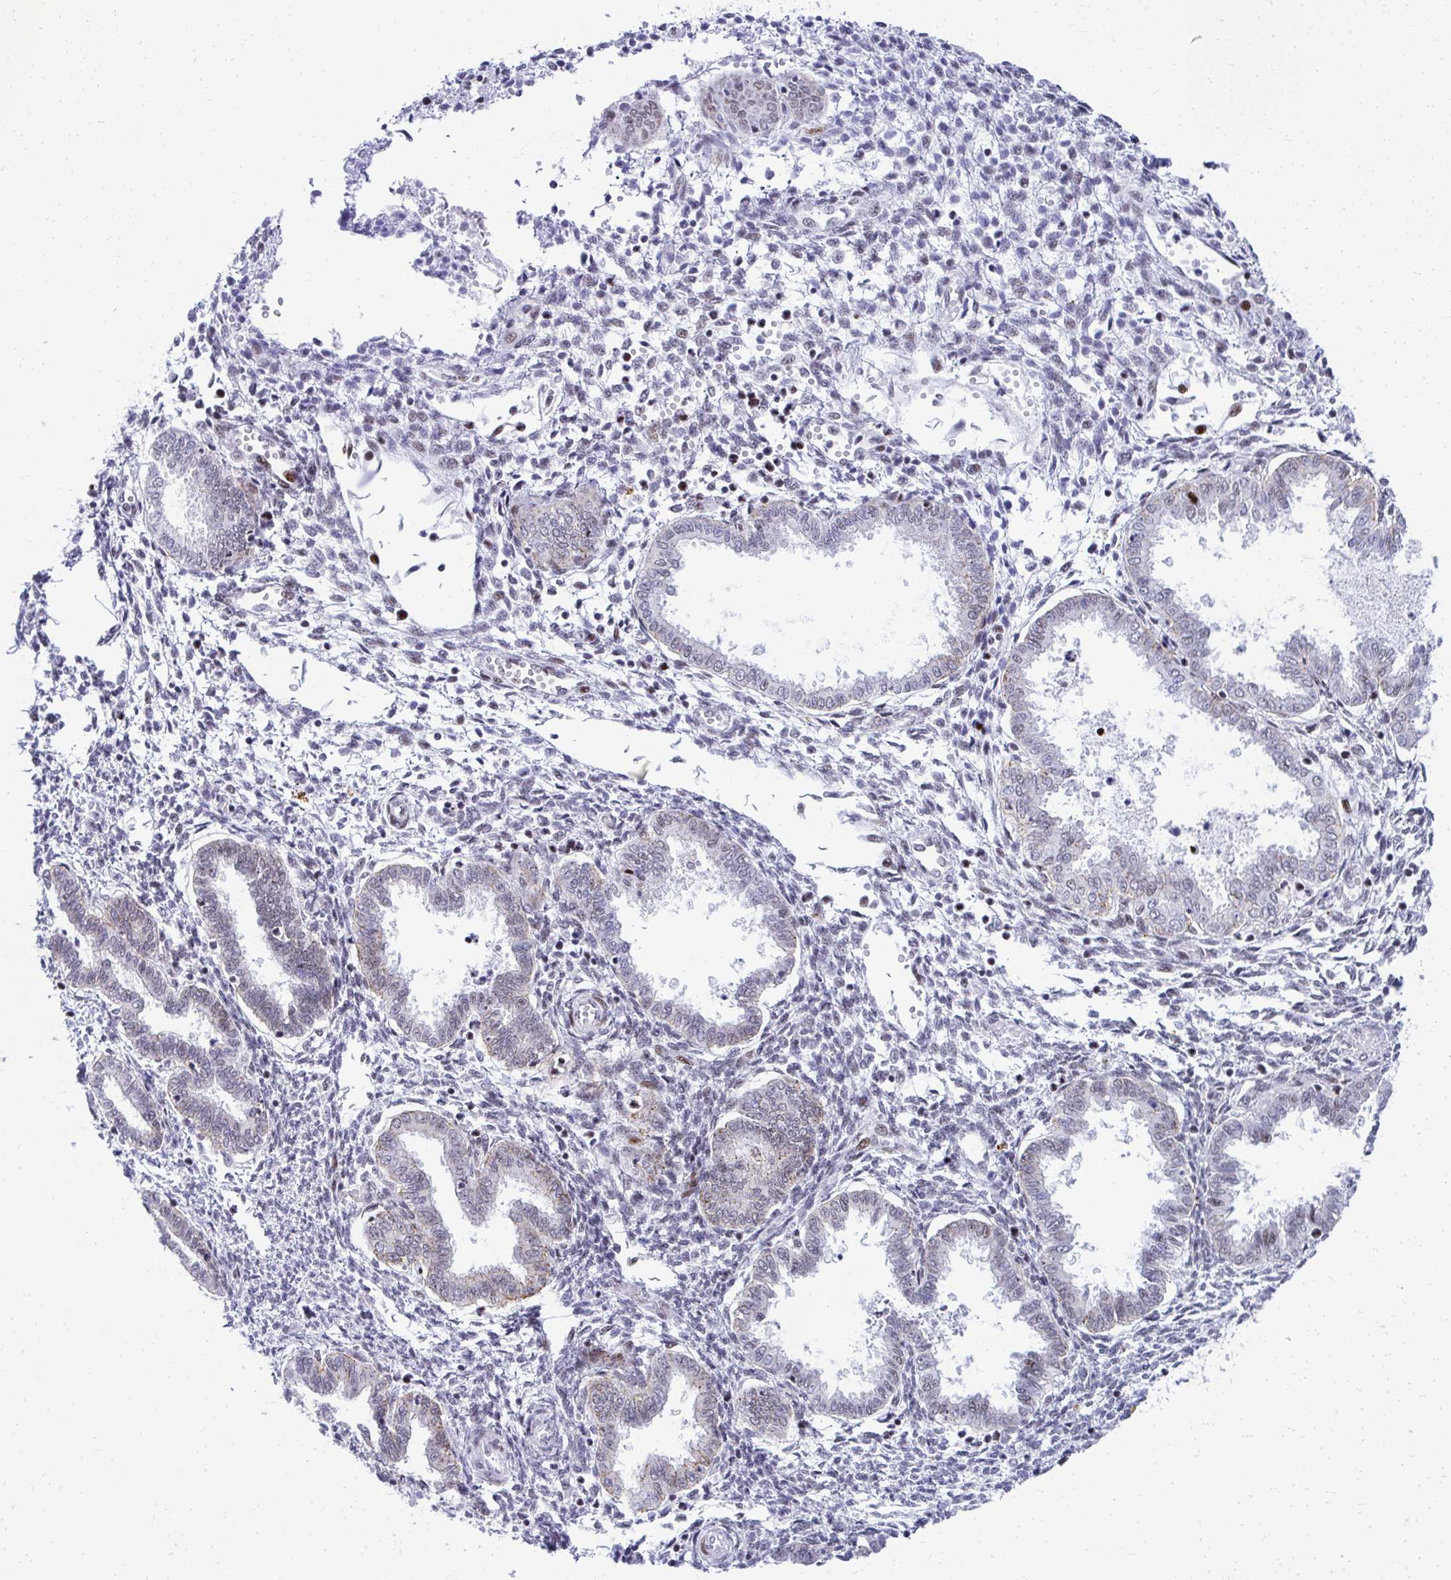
{"staining": {"intensity": "moderate", "quantity": "<25%", "location": "nuclear"}, "tissue": "endometrium", "cell_type": "Cells in endometrial stroma", "image_type": "normal", "snomed": [{"axis": "morphology", "description": "Normal tissue, NOS"}, {"axis": "topography", "description": "Endometrium"}], "caption": "Immunohistochemical staining of normal human endometrium shows low levels of moderate nuclear expression in about <25% of cells in endometrial stroma. The protein is shown in brown color, while the nuclei are stained blue.", "gene": "GLDN", "patient": {"sex": "female", "age": 33}}